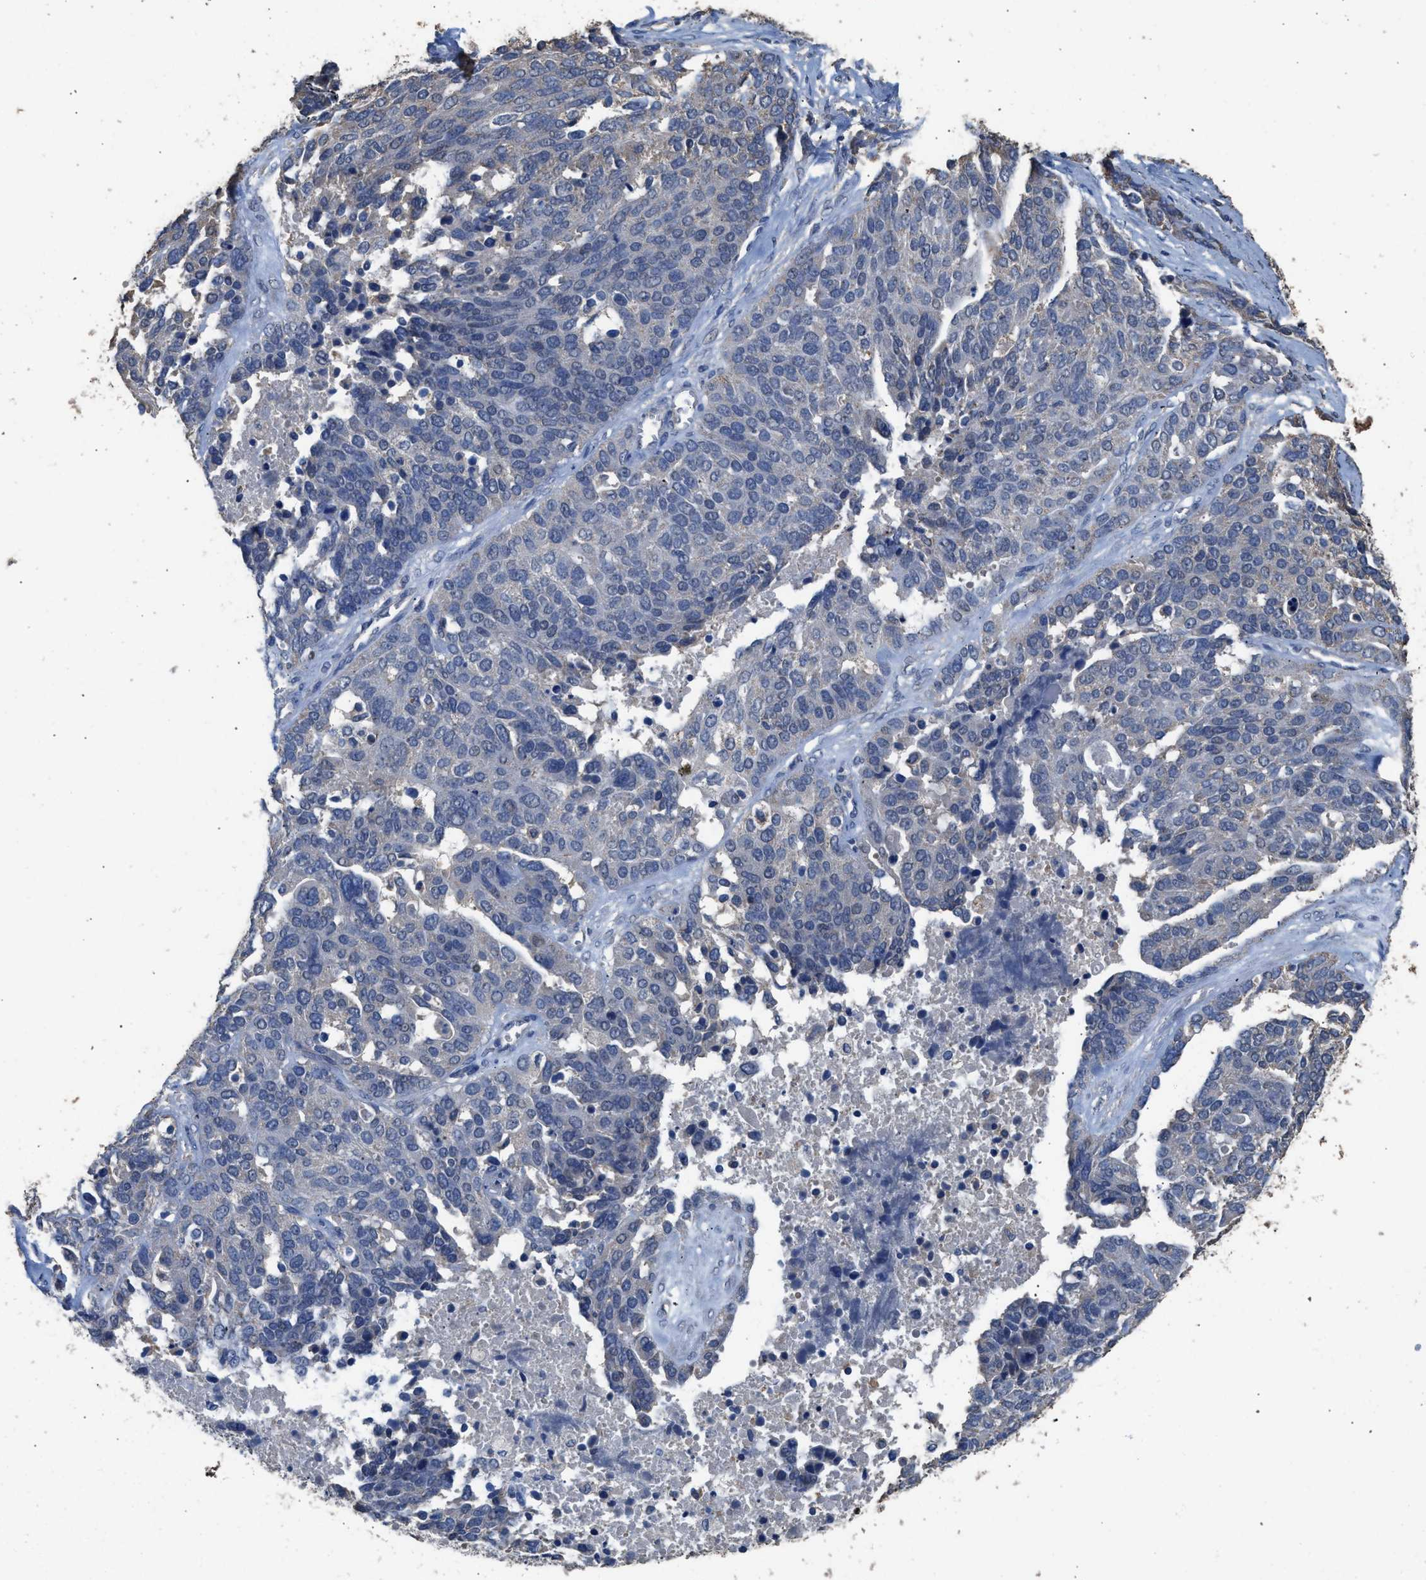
{"staining": {"intensity": "negative", "quantity": "none", "location": "none"}, "tissue": "ovarian cancer", "cell_type": "Tumor cells", "image_type": "cancer", "snomed": [{"axis": "morphology", "description": "Cystadenocarcinoma, serous, NOS"}, {"axis": "topography", "description": "Ovary"}], "caption": "Tumor cells are negative for brown protein staining in serous cystadenocarcinoma (ovarian).", "gene": "ITSN1", "patient": {"sex": "female", "age": 44}}